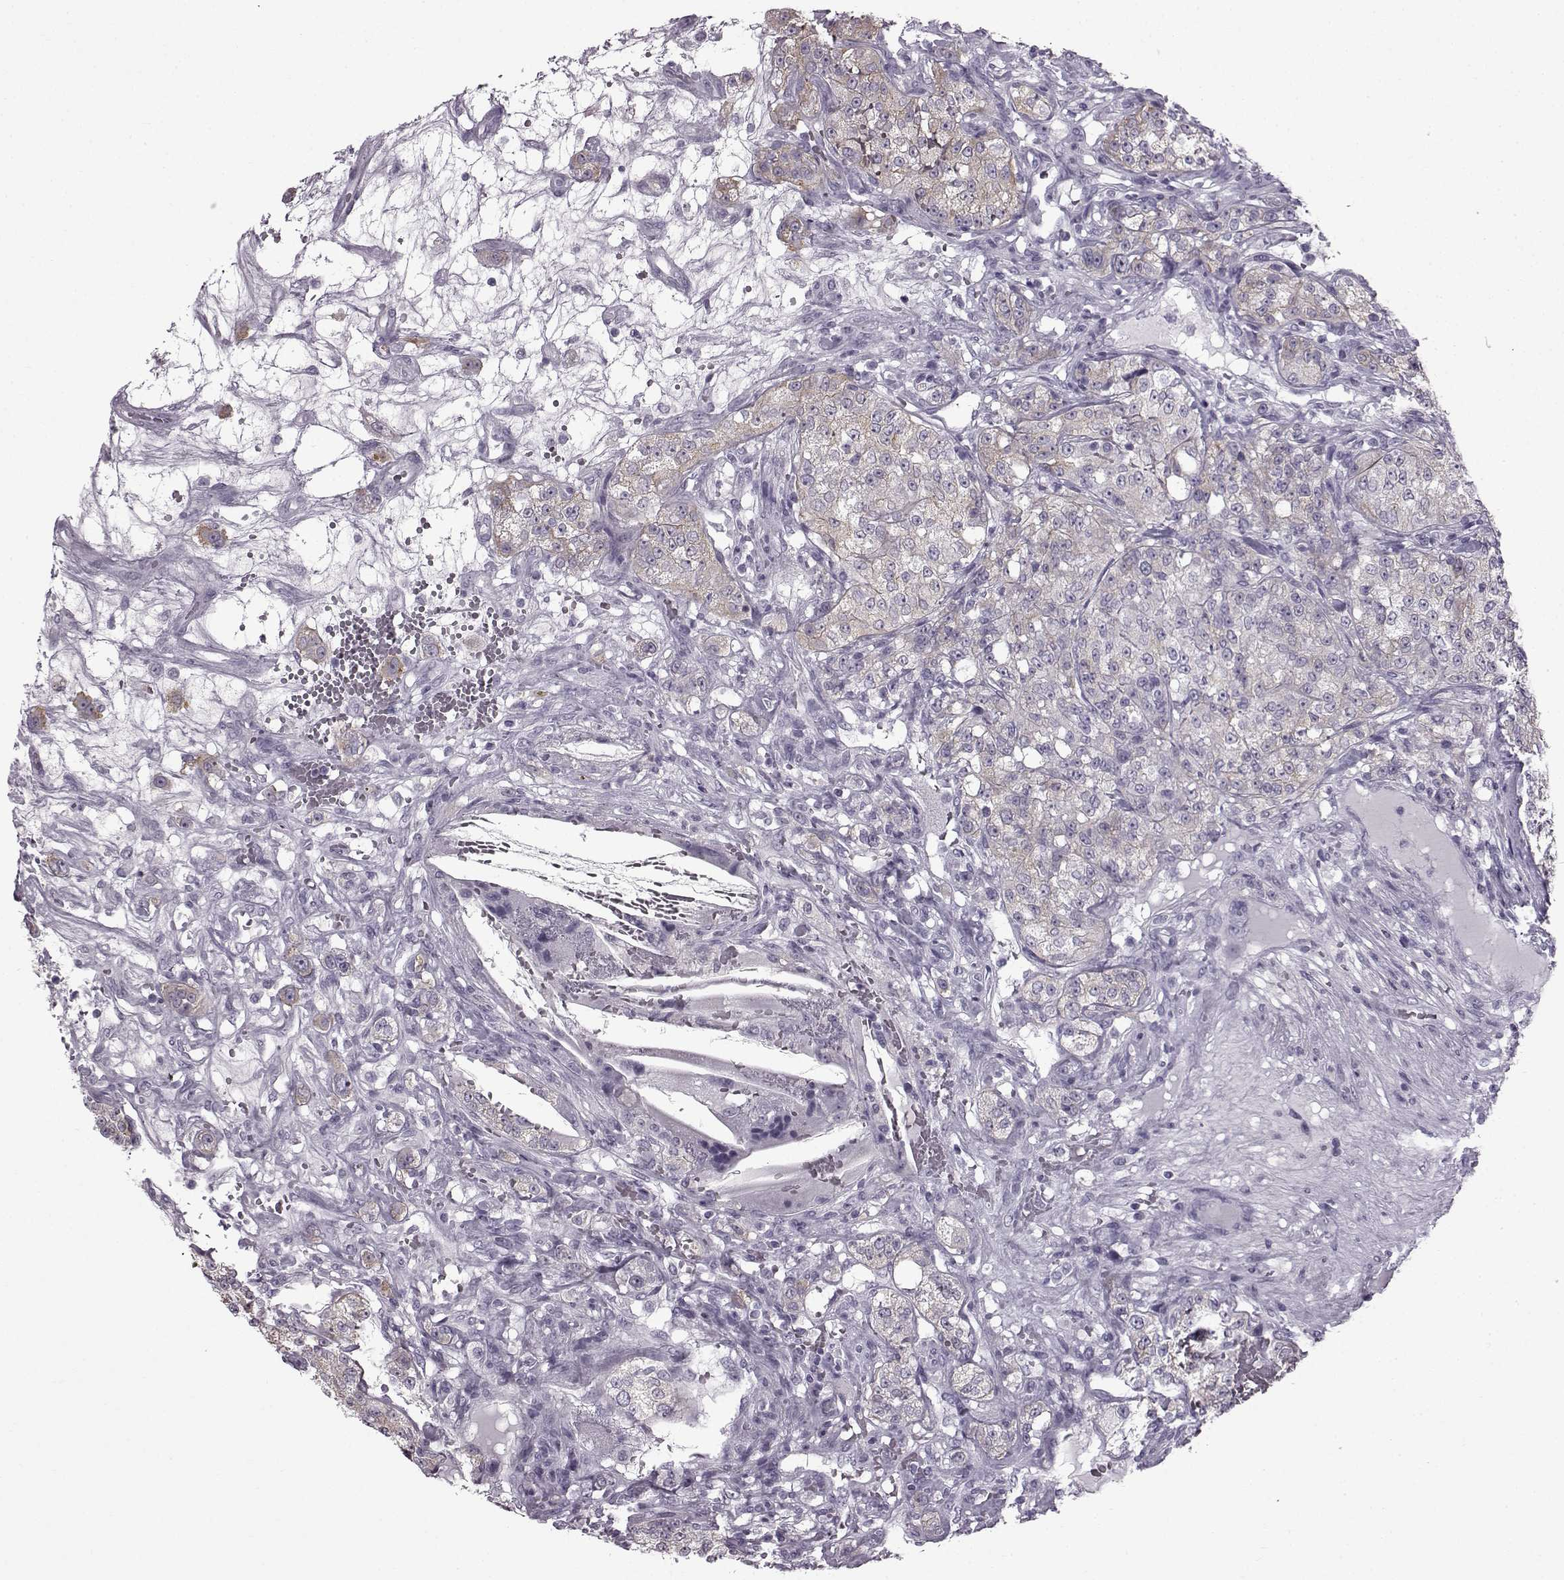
{"staining": {"intensity": "negative", "quantity": "none", "location": "none"}, "tissue": "renal cancer", "cell_type": "Tumor cells", "image_type": "cancer", "snomed": [{"axis": "morphology", "description": "Adenocarcinoma, NOS"}, {"axis": "topography", "description": "Kidney"}], "caption": "Renal cancer was stained to show a protein in brown. There is no significant expression in tumor cells.", "gene": "SLC28A2", "patient": {"sex": "female", "age": 63}}